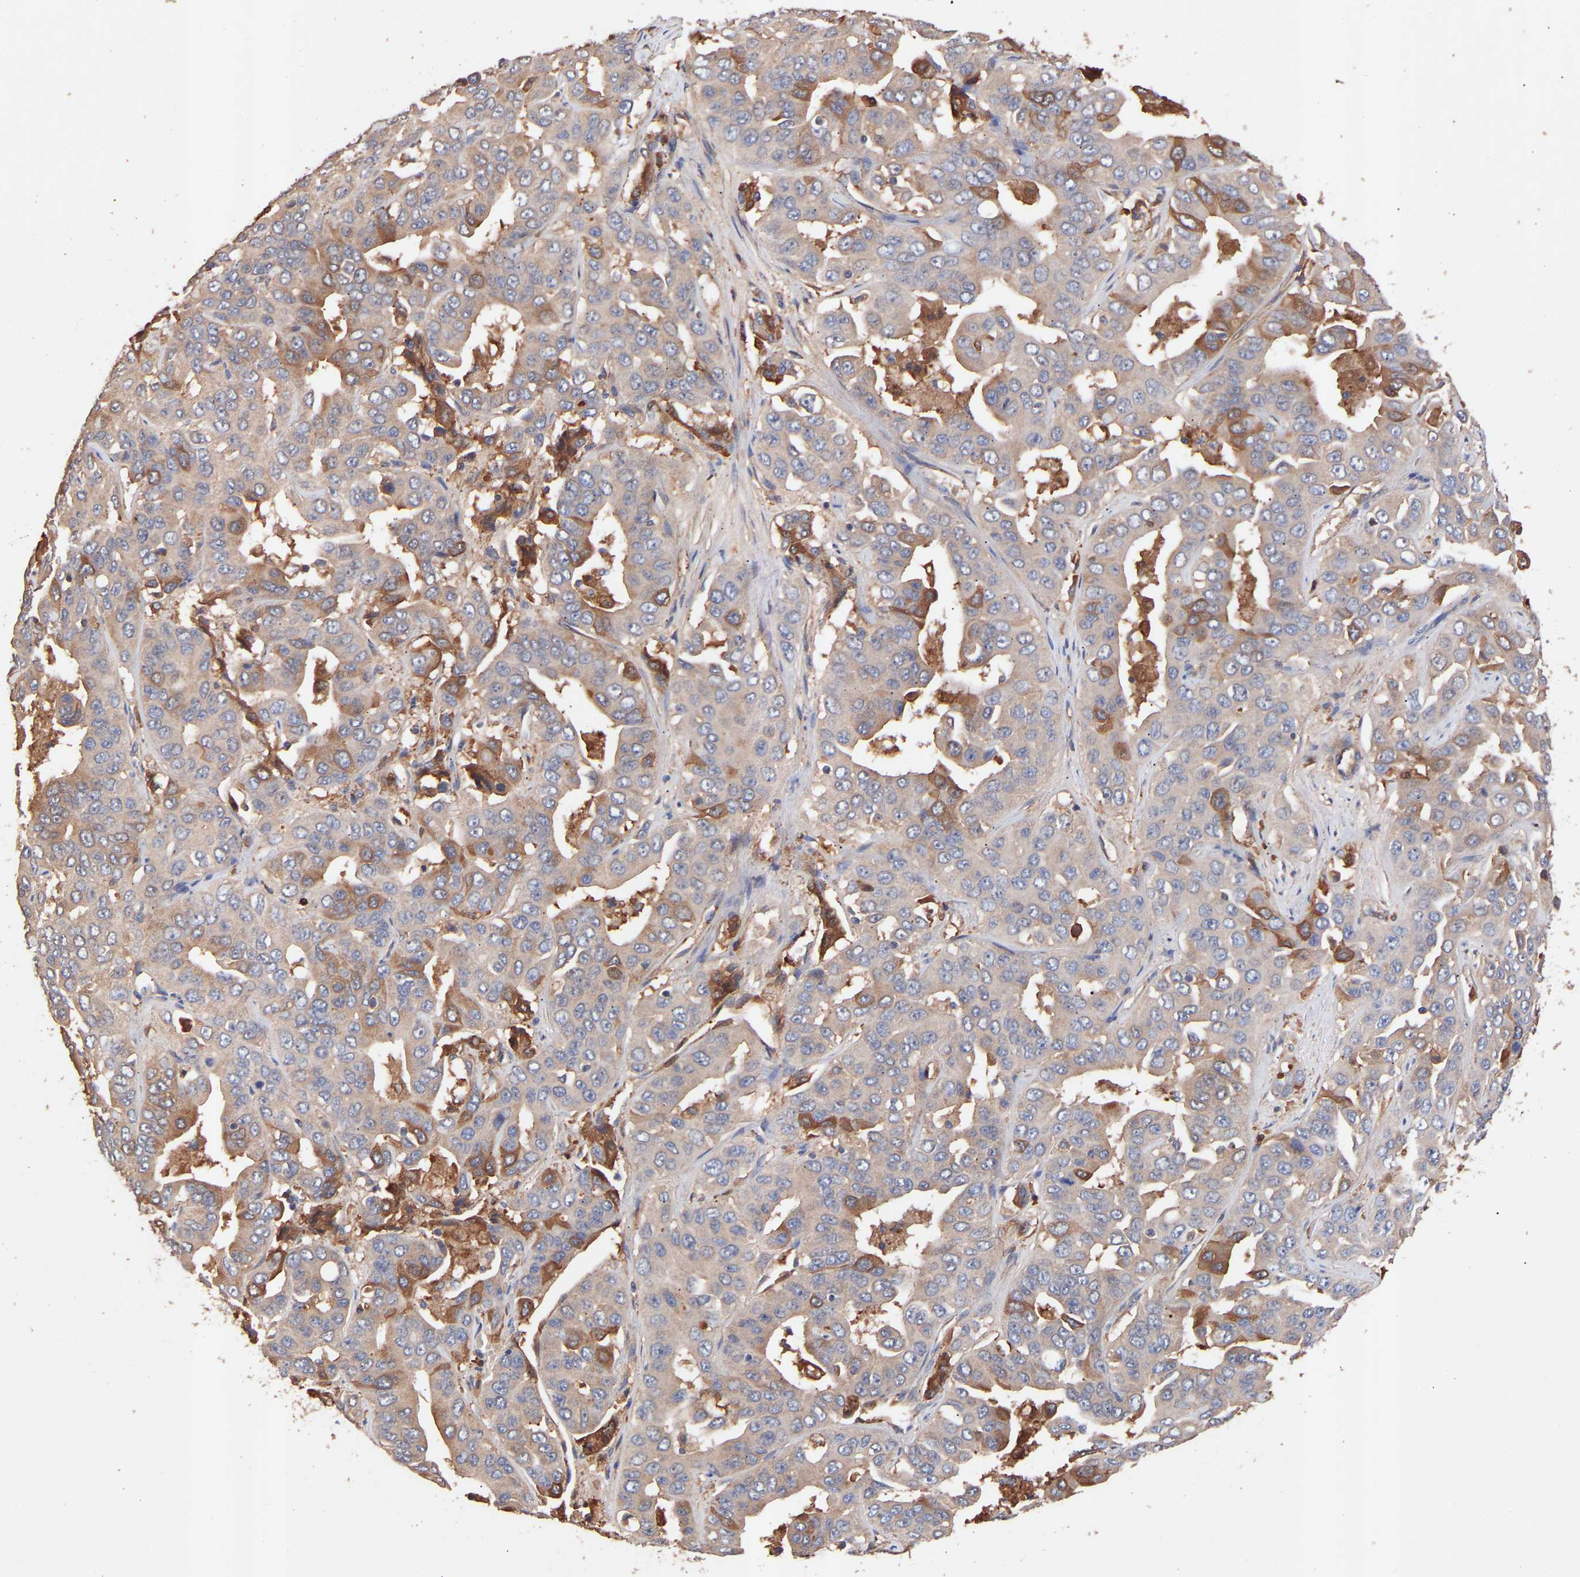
{"staining": {"intensity": "moderate", "quantity": "<25%", "location": "cytoplasmic/membranous"}, "tissue": "liver cancer", "cell_type": "Tumor cells", "image_type": "cancer", "snomed": [{"axis": "morphology", "description": "Cholangiocarcinoma"}, {"axis": "topography", "description": "Liver"}], "caption": "High-magnification brightfield microscopy of liver cancer (cholangiocarcinoma) stained with DAB (brown) and counterstained with hematoxylin (blue). tumor cells exhibit moderate cytoplasmic/membranous staining is appreciated in approximately<25% of cells.", "gene": "TMEM268", "patient": {"sex": "female", "age": 52}}